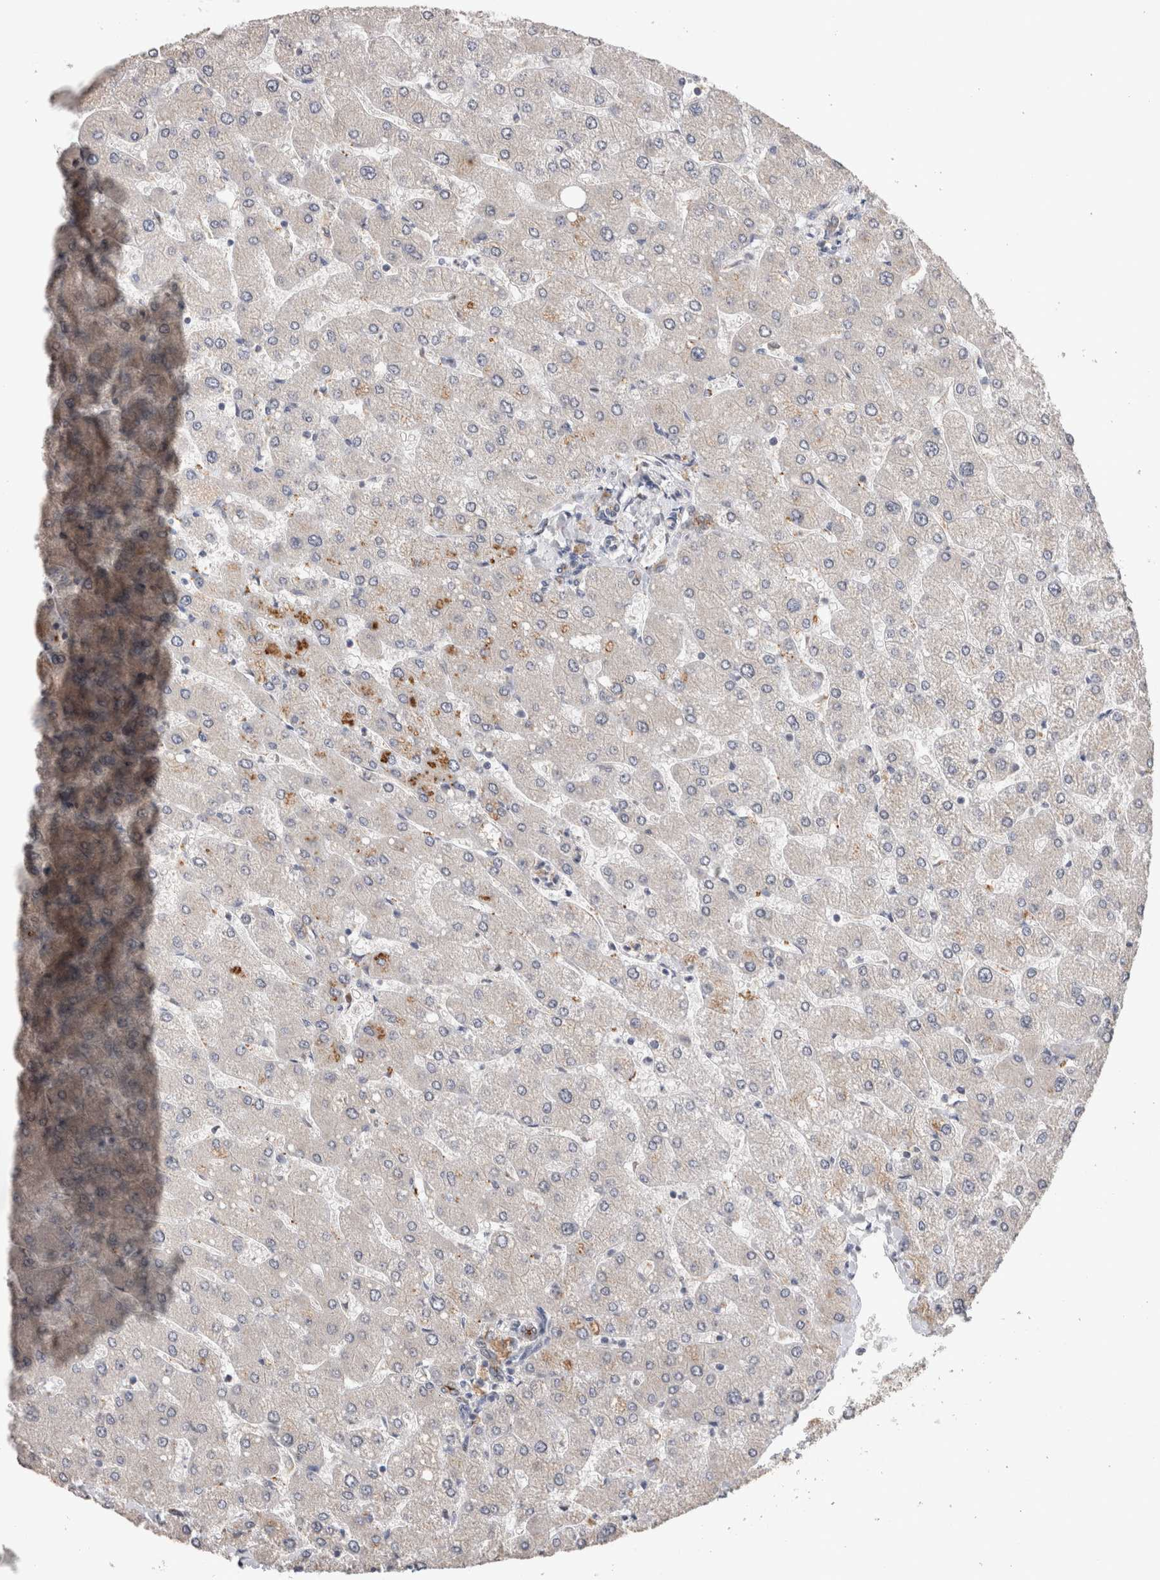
{"staining": {"intensity": "strong", "quantity": "25%-75%", "location": "cytoplasmic/membranous"}, "tissue": "liver", "cell_type": "Cholangiocytes", "image_type": "normal", "snomed": [{"axis": "morphology", "description": "Normal tissue, NOS"}, {"axis": "topography", "description": "Liver"}], "caption": "Brown immunohistochemical staining in unremarkable liver displays strong cytoplasmic/membranous expression in approximately 25%-75% of cholangiocytes.", "gene": "CDH6", "patient": {"sex": "male", "age": 55}}